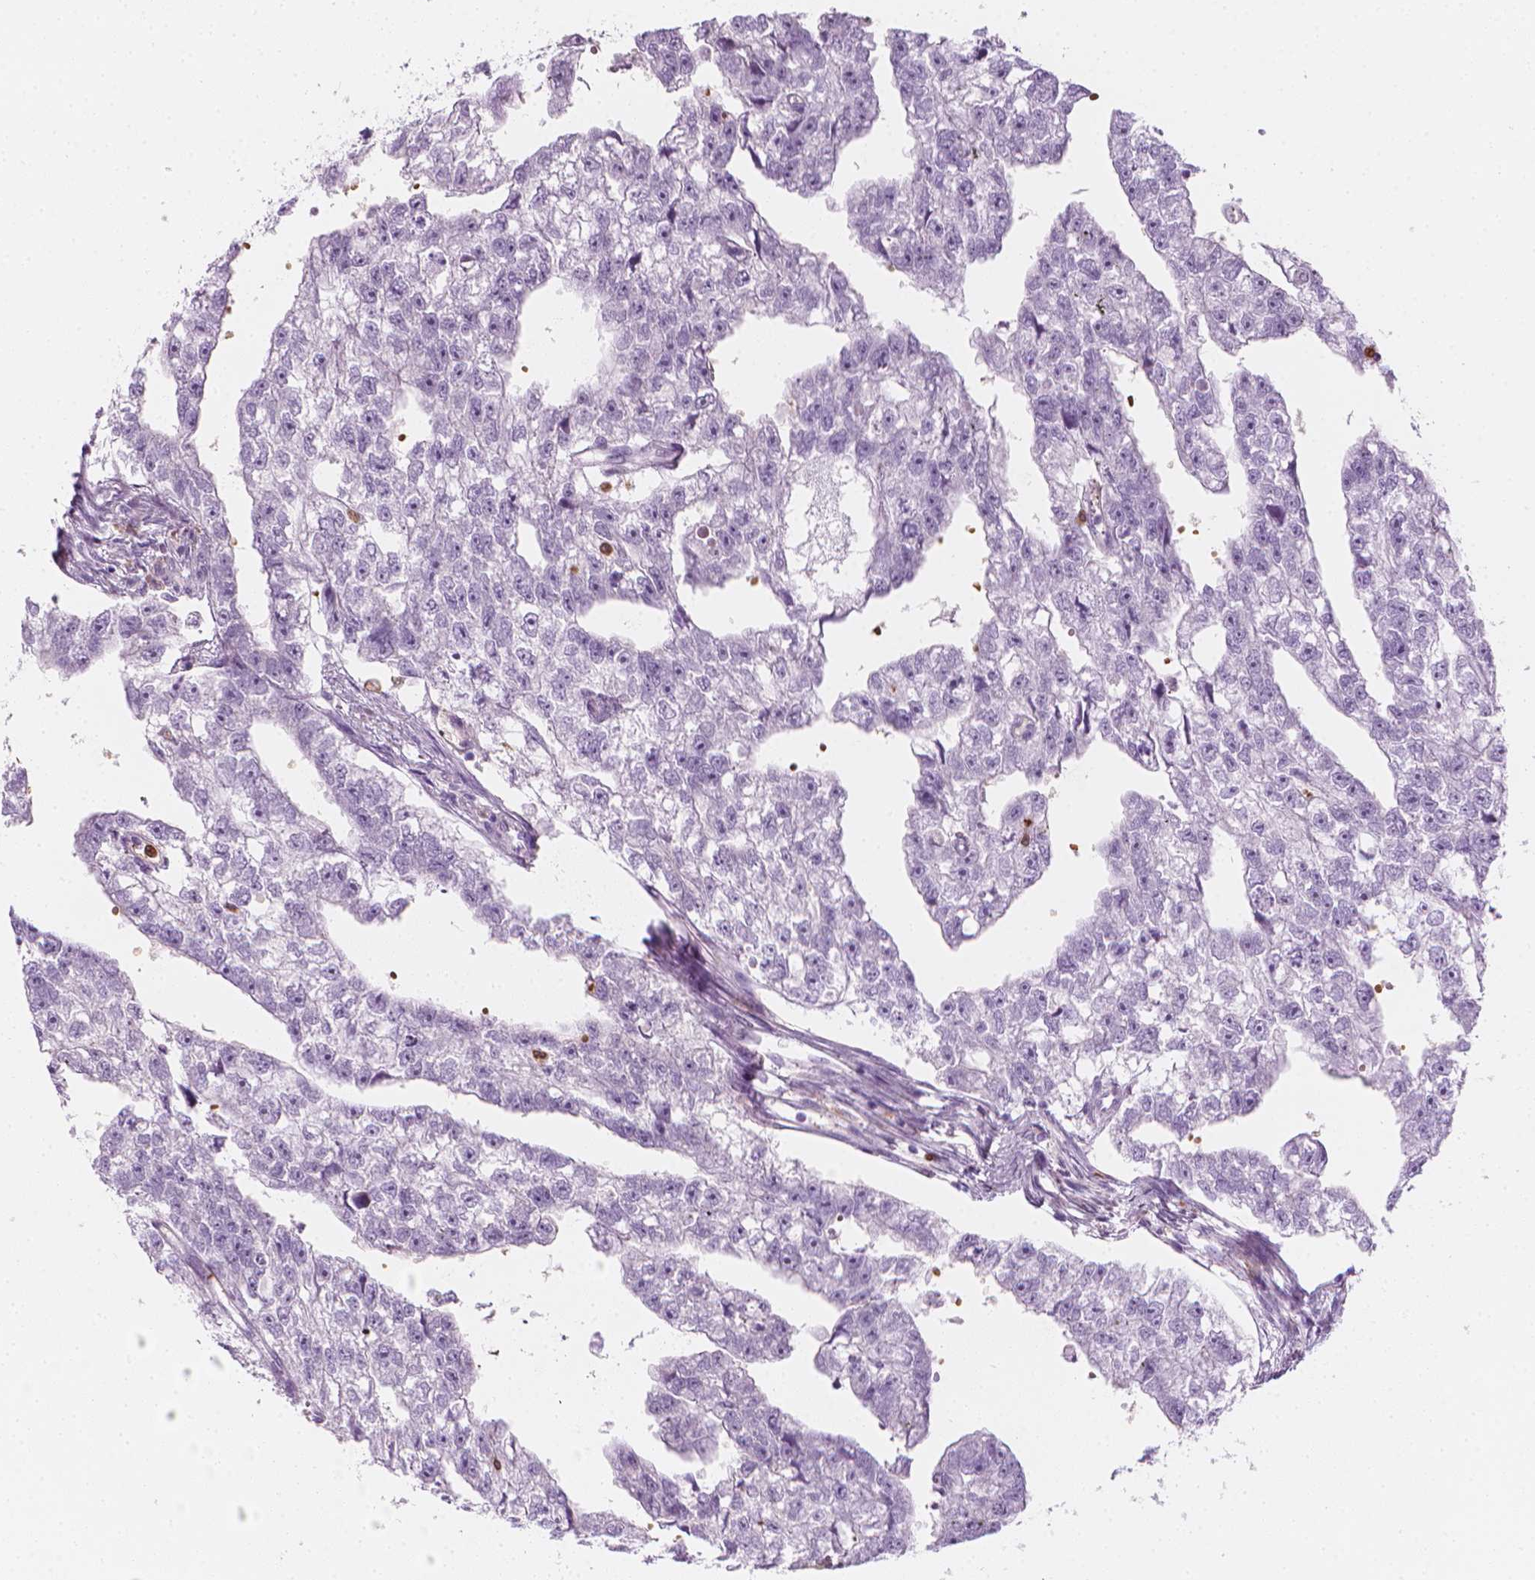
{"staining": {"intensity": "negative", "quantity": "none", "location": "none"}, "tissue": "testis cancer", "cell_type": "Tumor cells", "image_type": "cancer", "snomed": [{"axis": "morphology", "description": "Carcinoma, Embryonal, NOS"}, {"axis": "morphology", "description": "Teratoma, malignant, NOS"}, {"axis": "topography", "description": "Testis"}], "caption": "The photomicrograph displays no significant staining in tumor cells of malignant teratoma (testis).", "gene": "CES1", "patient": {"sex": "male", "age": 44}}